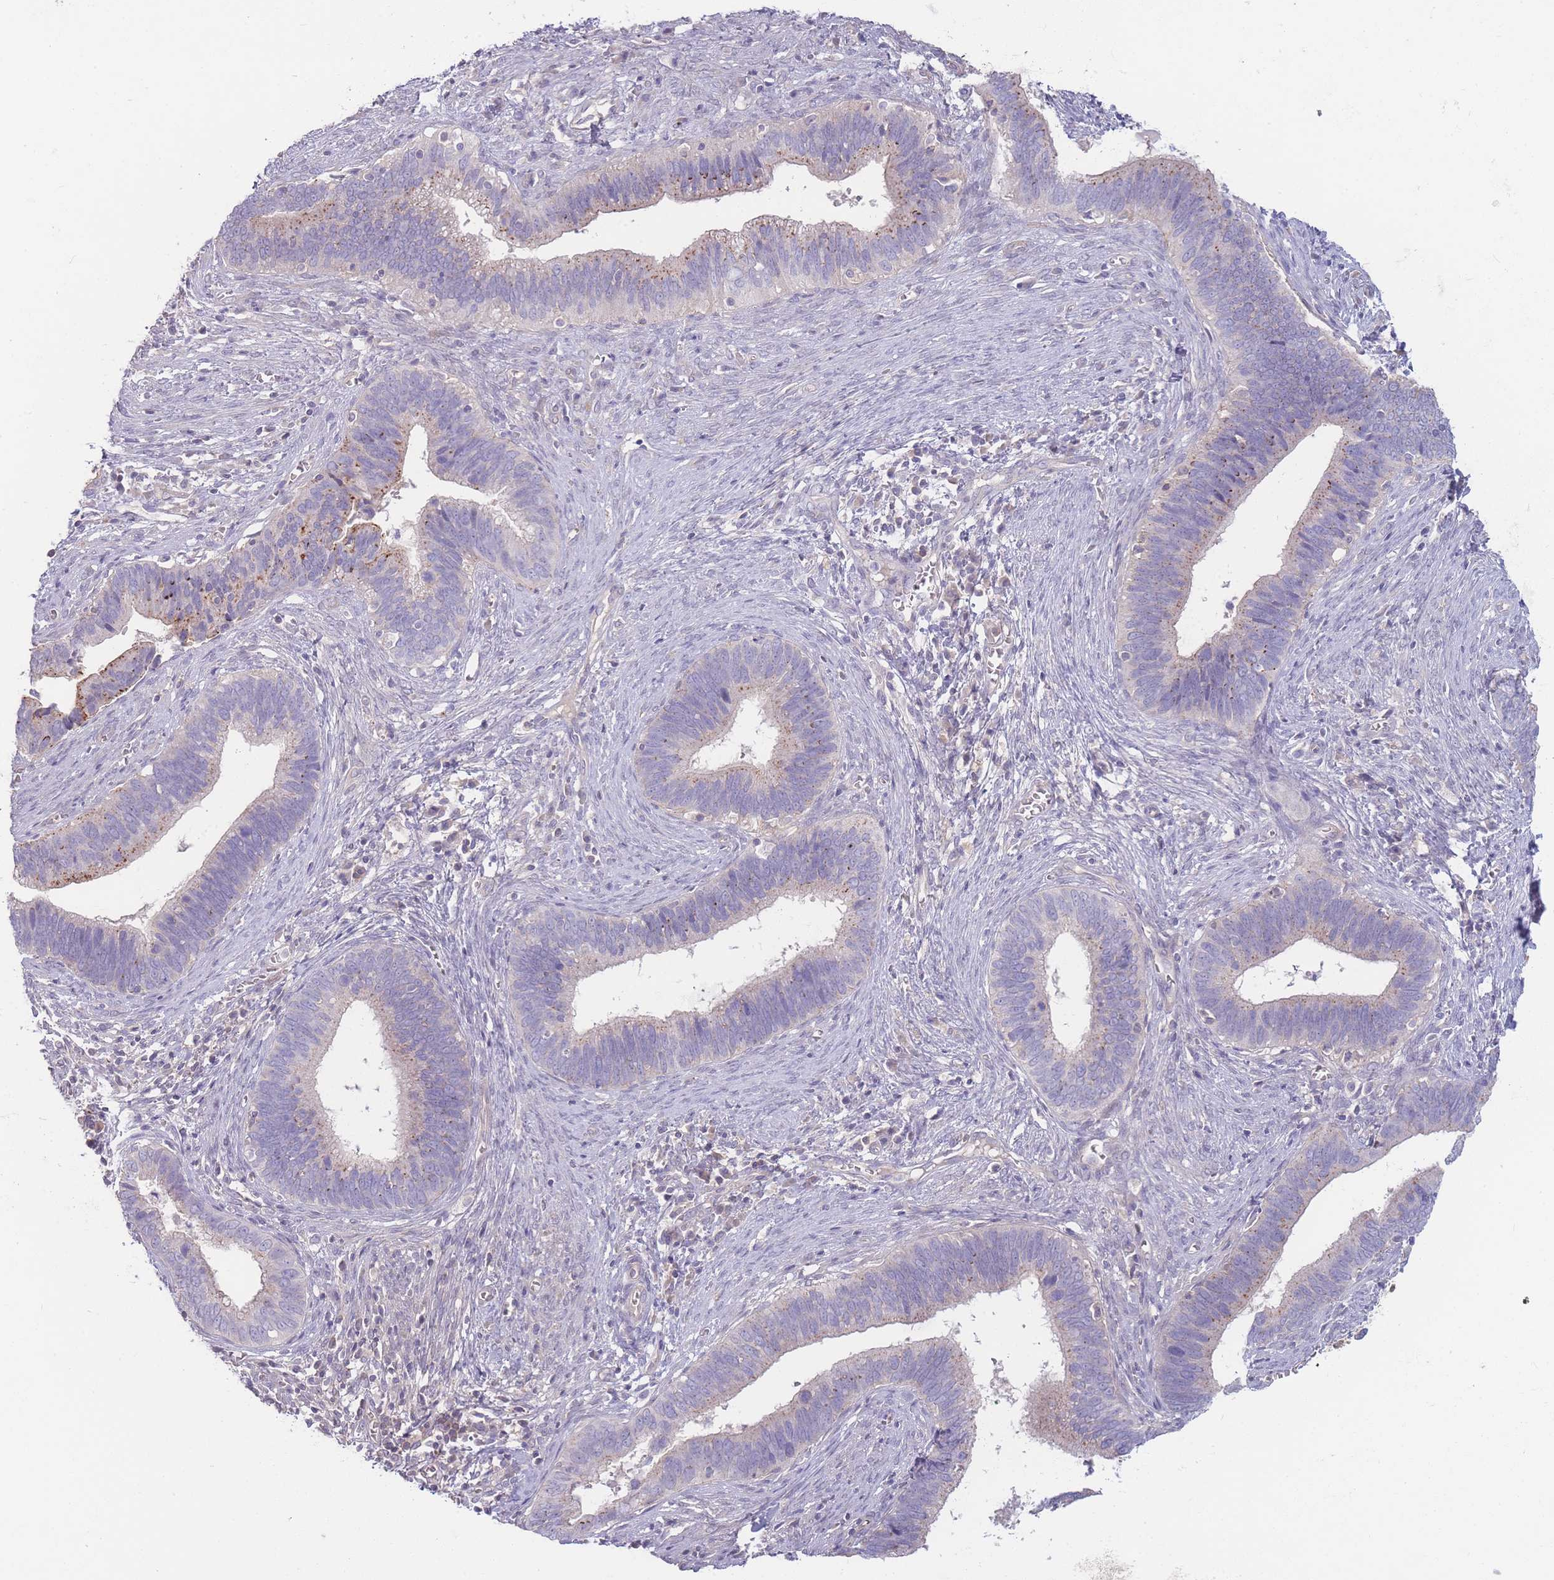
{"staining": {"intensity": "moderate", "quantity": "<25%", "location": "cytoplasmic/membranous"}, "tissue": "cervical cancer", "cell_type": "Tumor cells", "image_type": "cancer", "snomed": [{"axis": "morphology", "description": "Adenocarcinoma, NOS"}, {"axis": "topography", "description": "Cervix"}], "caption": "Immunohistochemical staining of cervical cancer displays low levels of moderate cytoplasmic/membranous protein expression in about <25% of tumor cells.", "gene": "SPHKAP", "patient": {"sex": "female", "age": 42}}